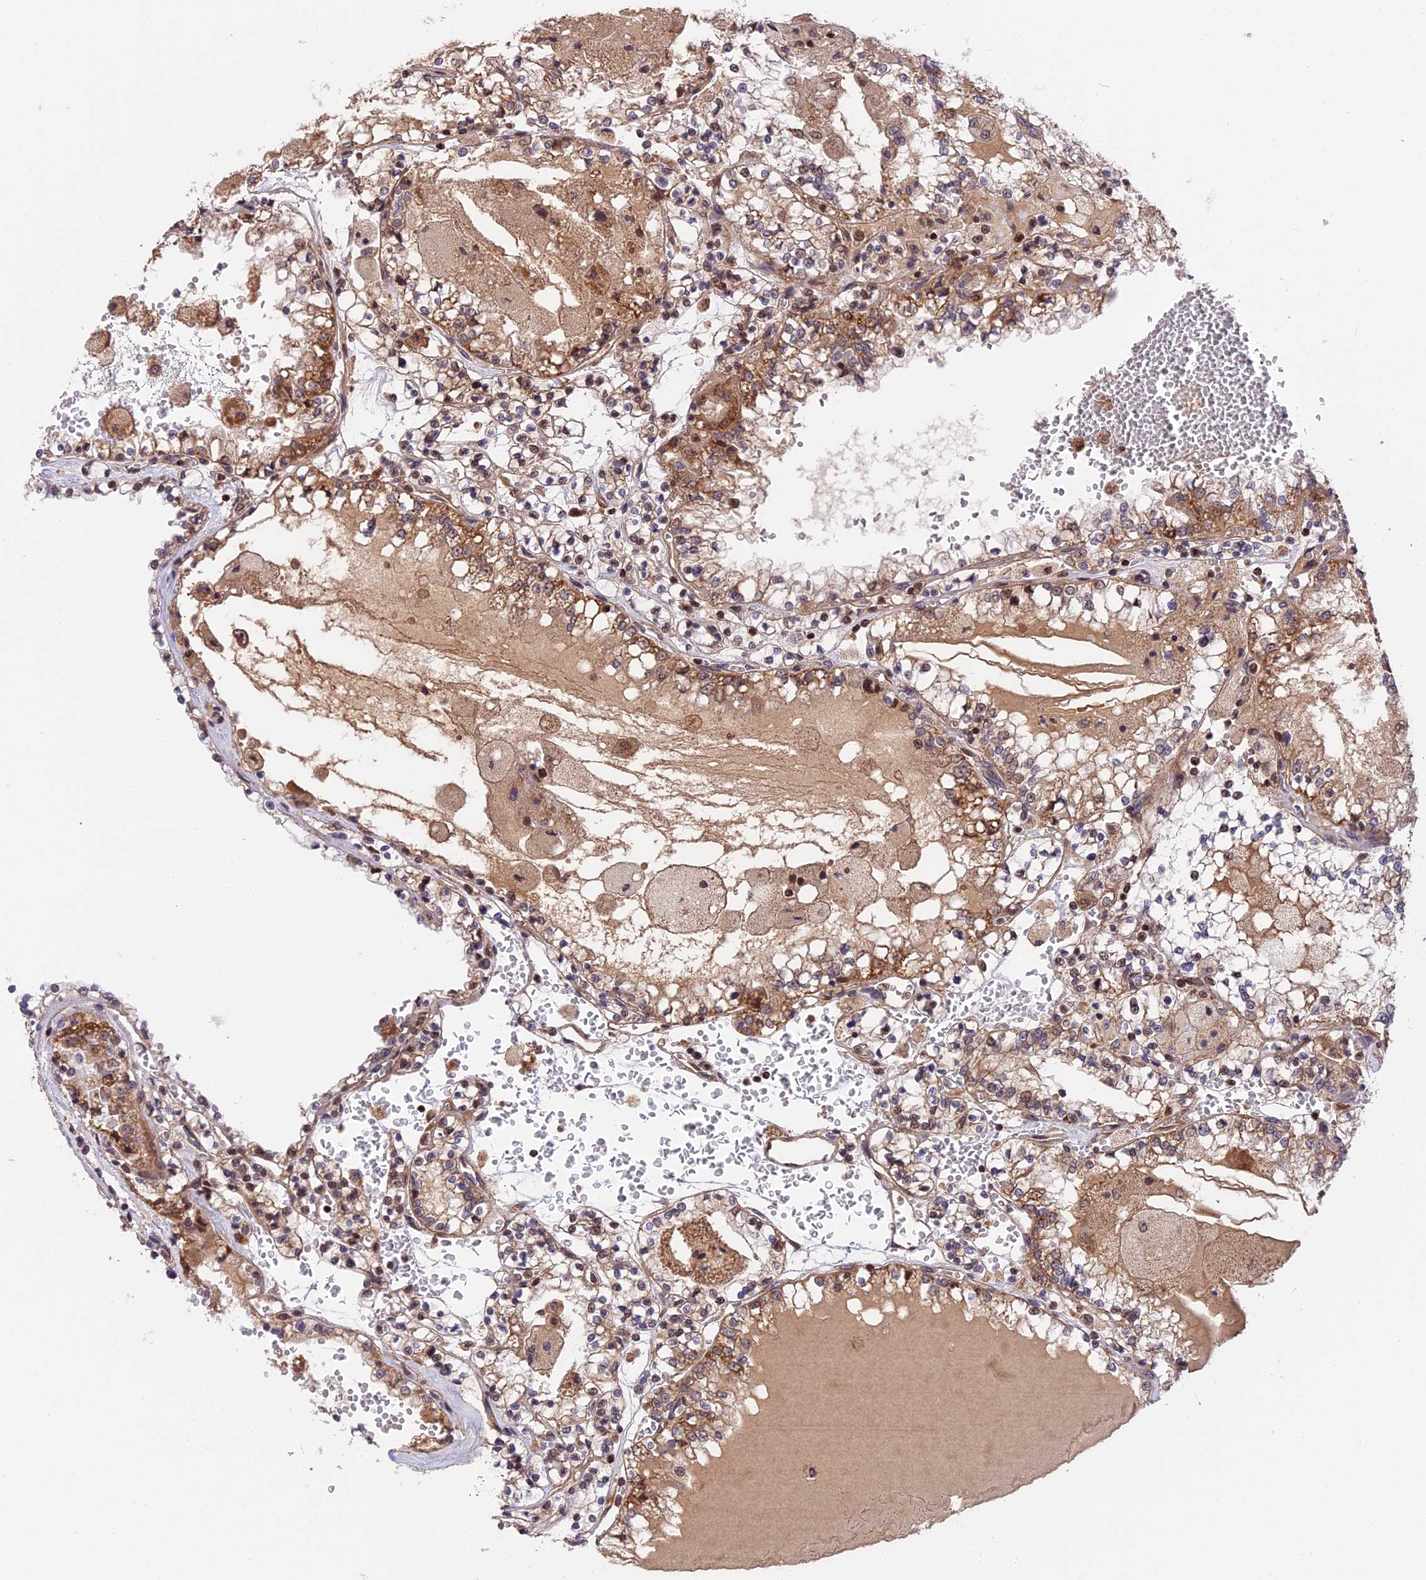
{"staining": {"intensity": "moderate", "quantity": "25%-75%", "location": "cytoplasmic/membranous,nuclear"}, "tissue": "renal cancer", "cell_type": "Tumor cells", "image_type": "cancer", "snomed": [{"axis": "morphology", "description": "Adenocarcinoma, NOS"}, {"axis": "topography", "description": "Kidney"}], "caption": "Renal adenocarcinoma stained with a brown dye shows moderate cytoplasmic/membranous and nuclear positive expression in approximately 25%-75% of tumor cells.", "gene": "RERGL", "patient": {"sex": "female", "age": 56}}